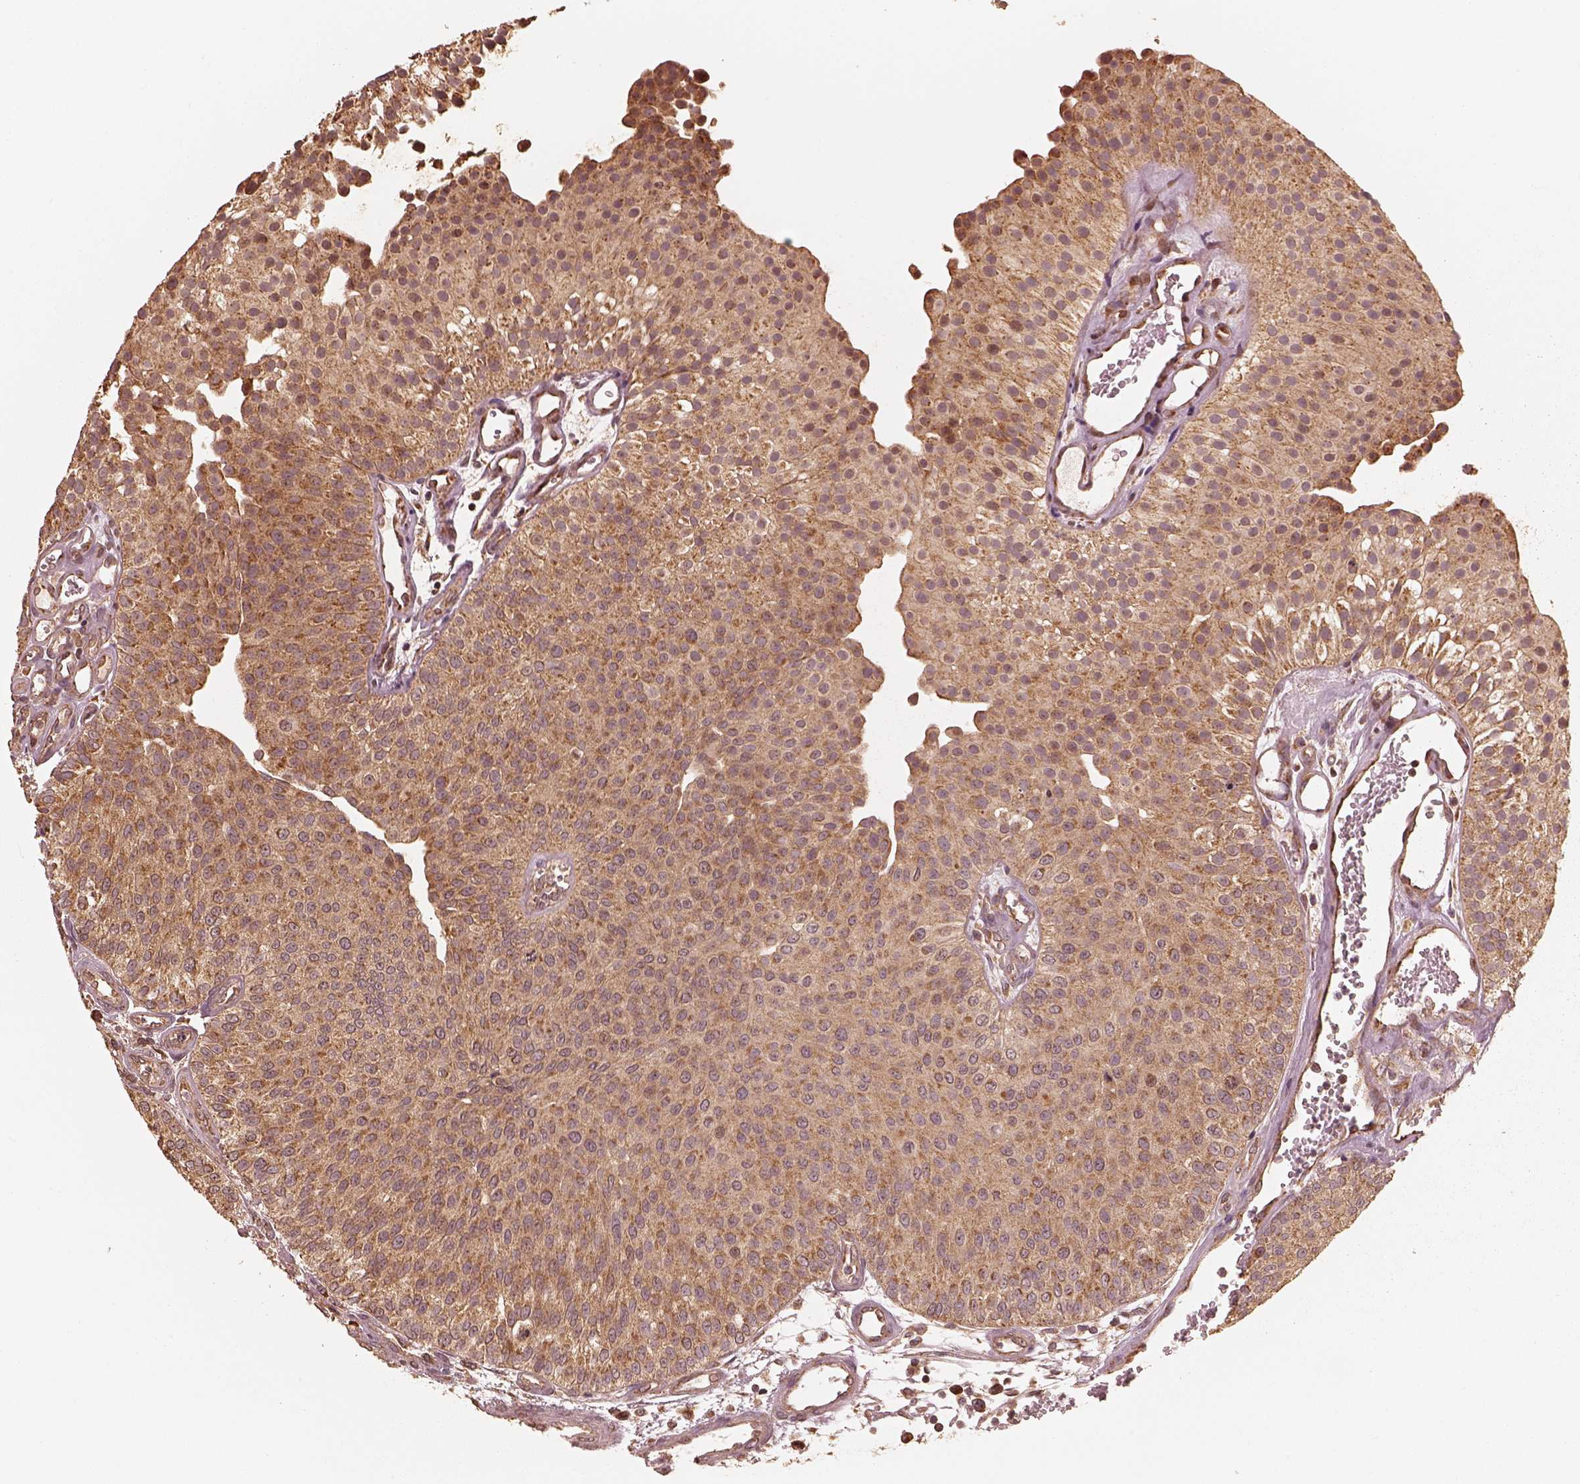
{"staining": {"intensity": "strong", "quantity": ">75%", "location": "cytoplasmic/membranous"}, "tissue": "urothelial cancer", "cell_type": "Tumor cells", "image_type": "cancer", "snomed": [{"axis": "morphology", "description": "Urothelial carcinoma, Low grade"}, {"axis": "topography", "description": "Urinary bladder"}], "caption": "There is high levels of strong cytoplasmic/membranous expression in tumor cells of low-grade urothelial carcinoma, as demonstrated by immunohistochemical staining (brown color).", "gene": "DNAJC25", "patient": {"sex": "female", "age": 87}}